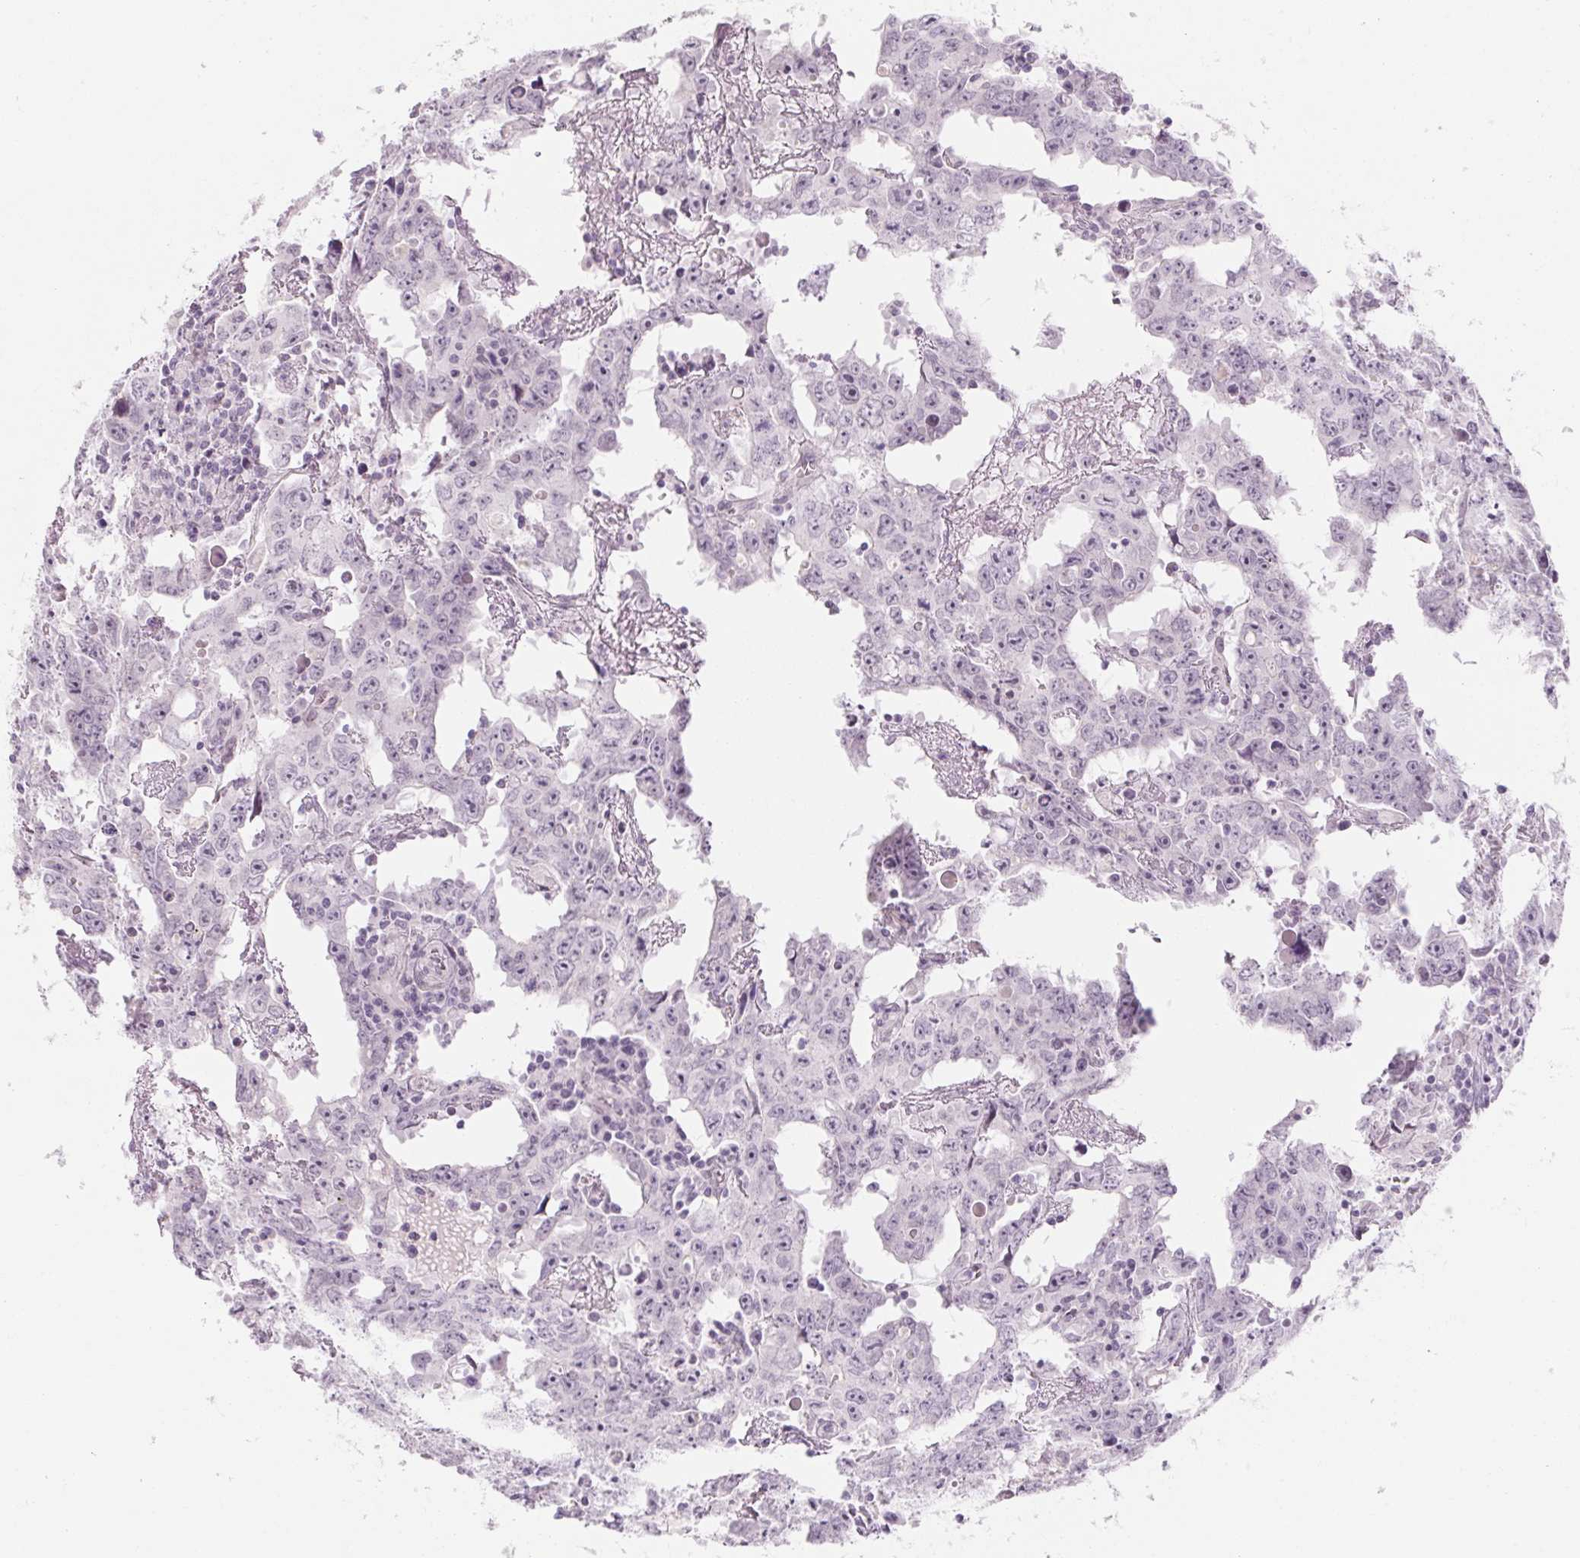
{"staining": {"intensity": "negative", "quantity": "none", "location": "none"}, "tissue": "testis cancer", "cell_type": "Tumor cells", "image_type": "cancer", "snomed": [{"axis": "morphology", "description": "Carcinoma, Embryonal, NOS"}, {"axis": "topography", "description": "Testis"}], "caption": "The micrograph reveals no staining of tumor cells in embryonal carcinoma (testis).", "gene": "KCNQ2", "patient": {"sex": "male", "age": 22}}